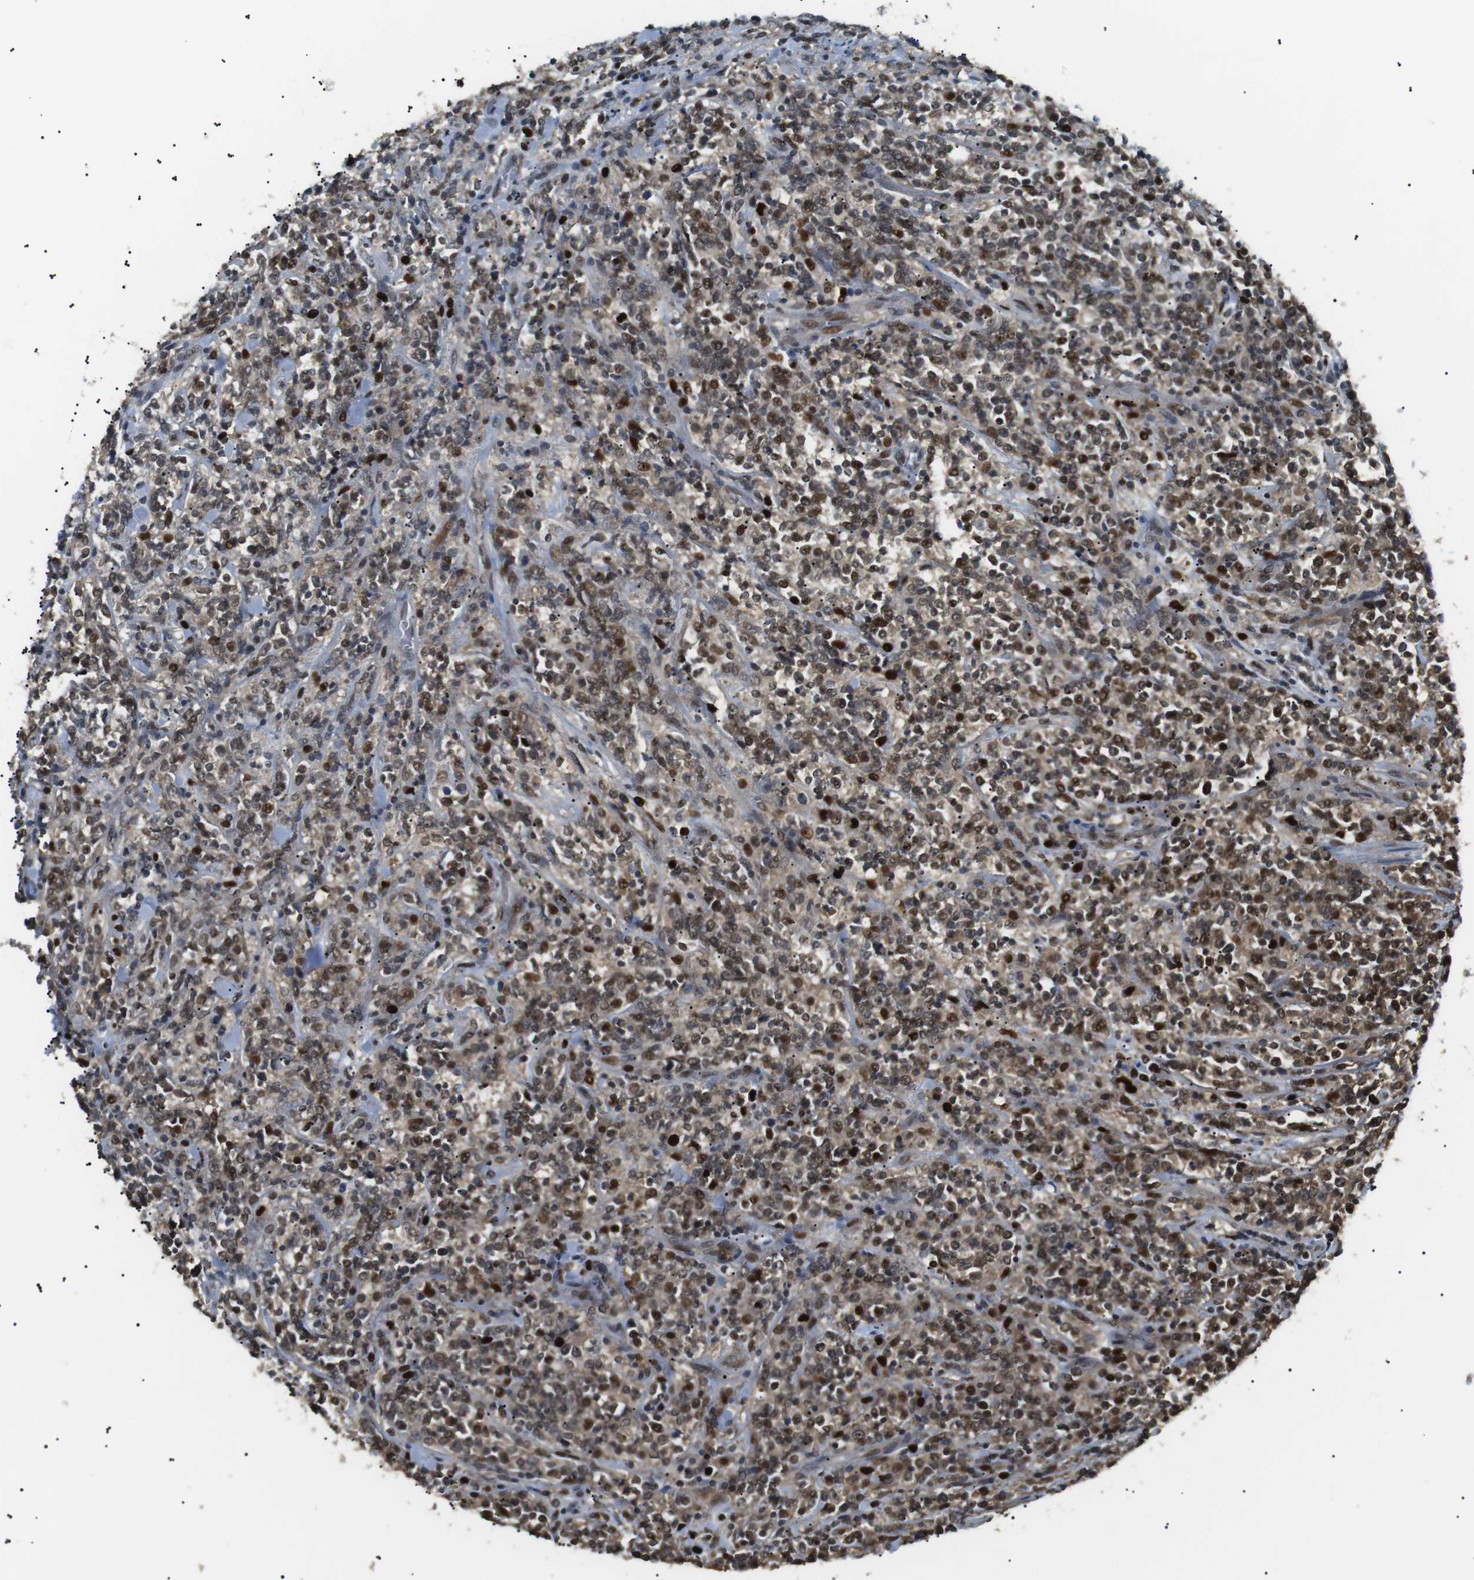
{"staining": {"intensity": "moderate", "quantity": ">75%", "location": "nuclear"}, "tissue": "lymphoma", "cell_type": "Tumor cells", "image_type": "cancer", "snomed": [{"axis": "morphology", "description": "Malignant lymphoma, non-Hodgkin's type, High grade"}, {"axis": "topography", "description": "Soft tissue"}], "caption": "An IHC image of tumor tissue is shown. Protein staining in brown highlights moderate nuclear positivity in lymphoma within tumor cells.", "gene": "ORAI3", "patient": {"sex": "male", "age": 18}}